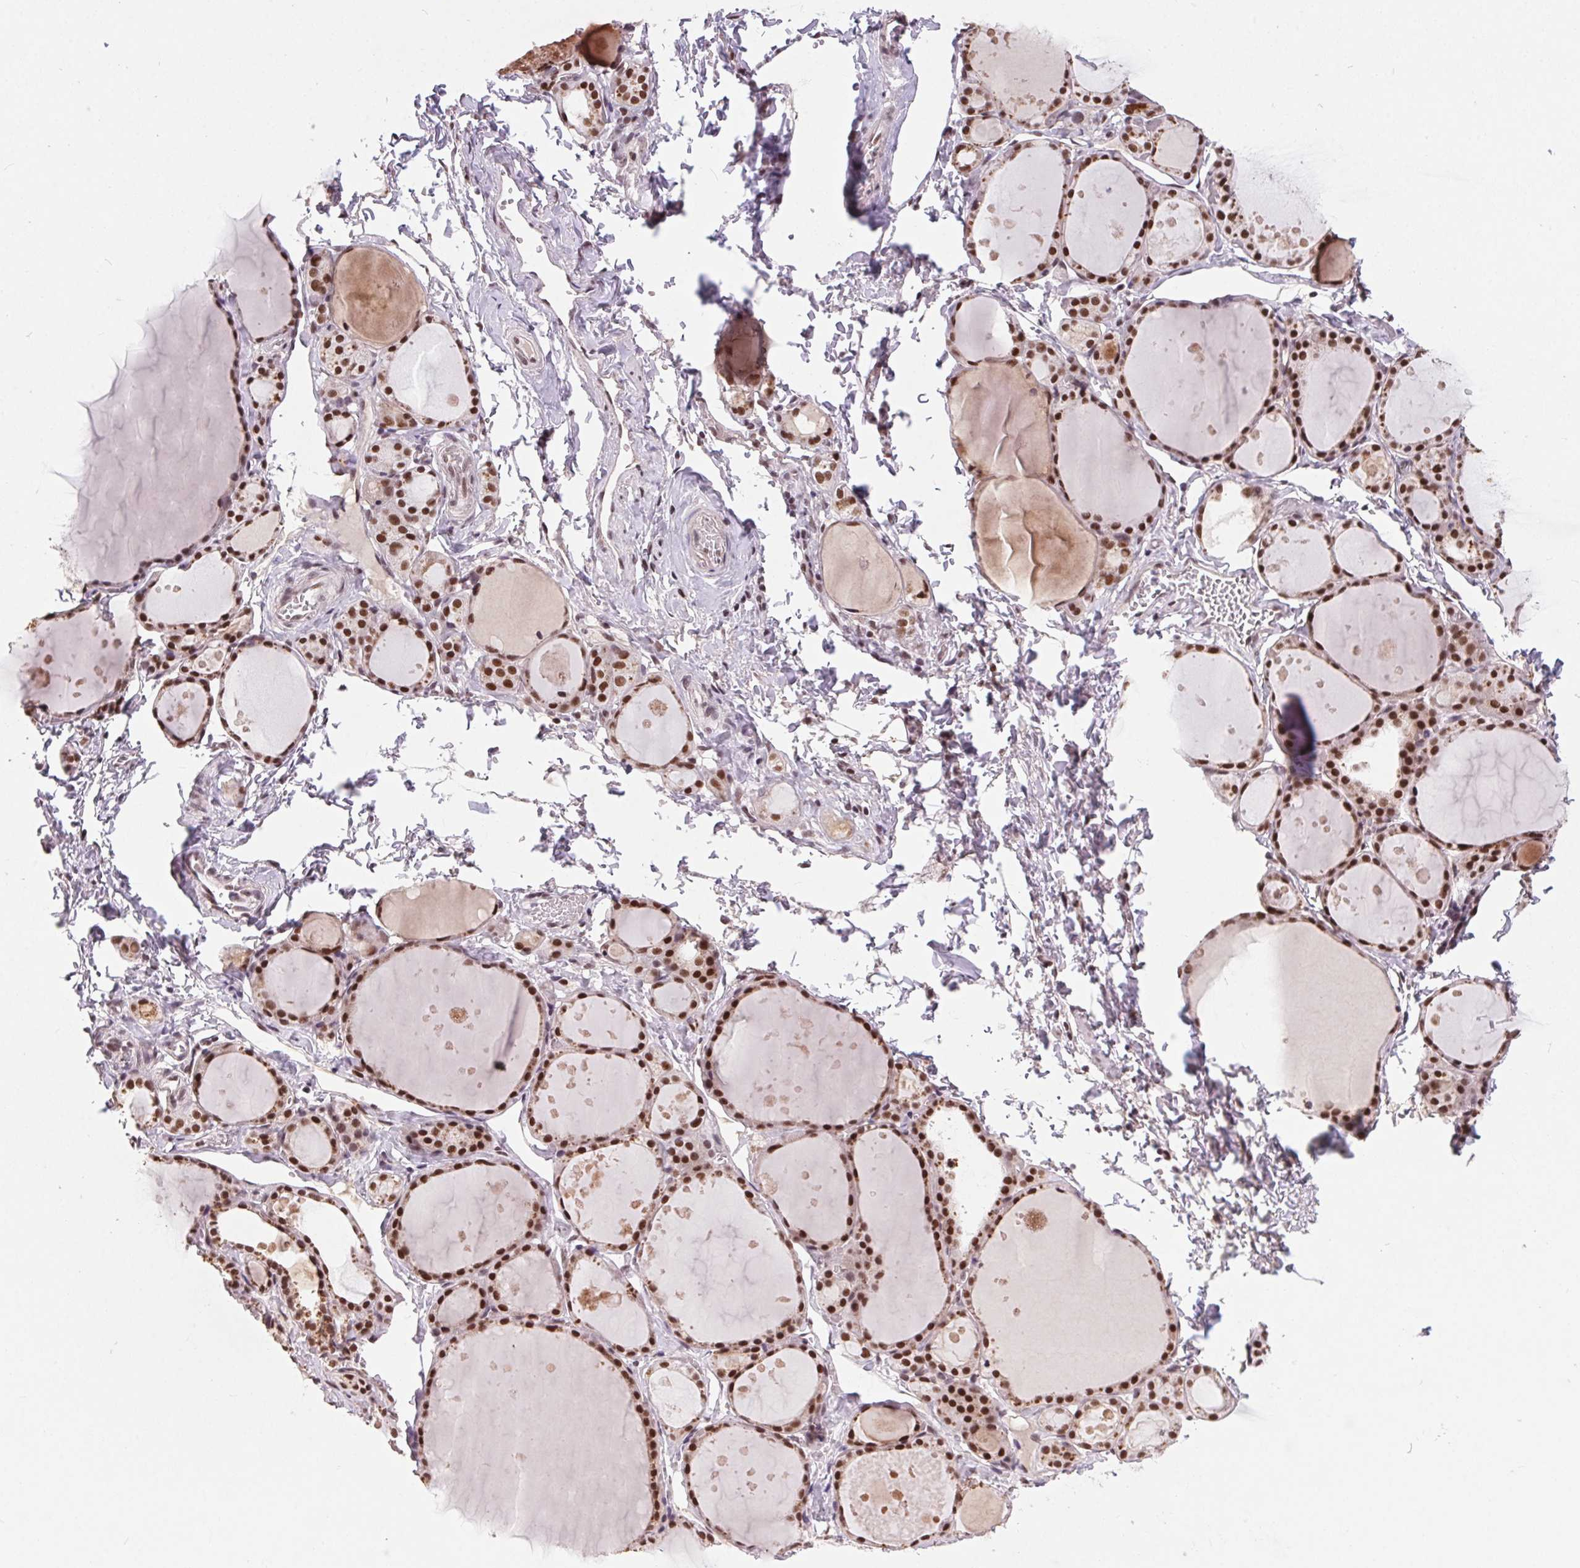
{"staining": {"intensity": "strong", "quantity": ">75%", "location": "nuclear"}, "tissue": "thyroid gland", "cell_type": "Glandular cells", "image_type": "normal", "snomed": [{"axis": "morphology", "description": "Normal tissue, NOS"}, {"axis": "topography", "description": "Thyroid gland"}], "caption": "IHC micrograph of normal thyroid gland: thyroid gland stained using IHC displays high levels of strong protein expression localized specifically in the nuclear of glandular cells, appearing as a nuclear brown color.", "gene": "CD2BP2", "patient": {"sex": "male", "age": 68}}